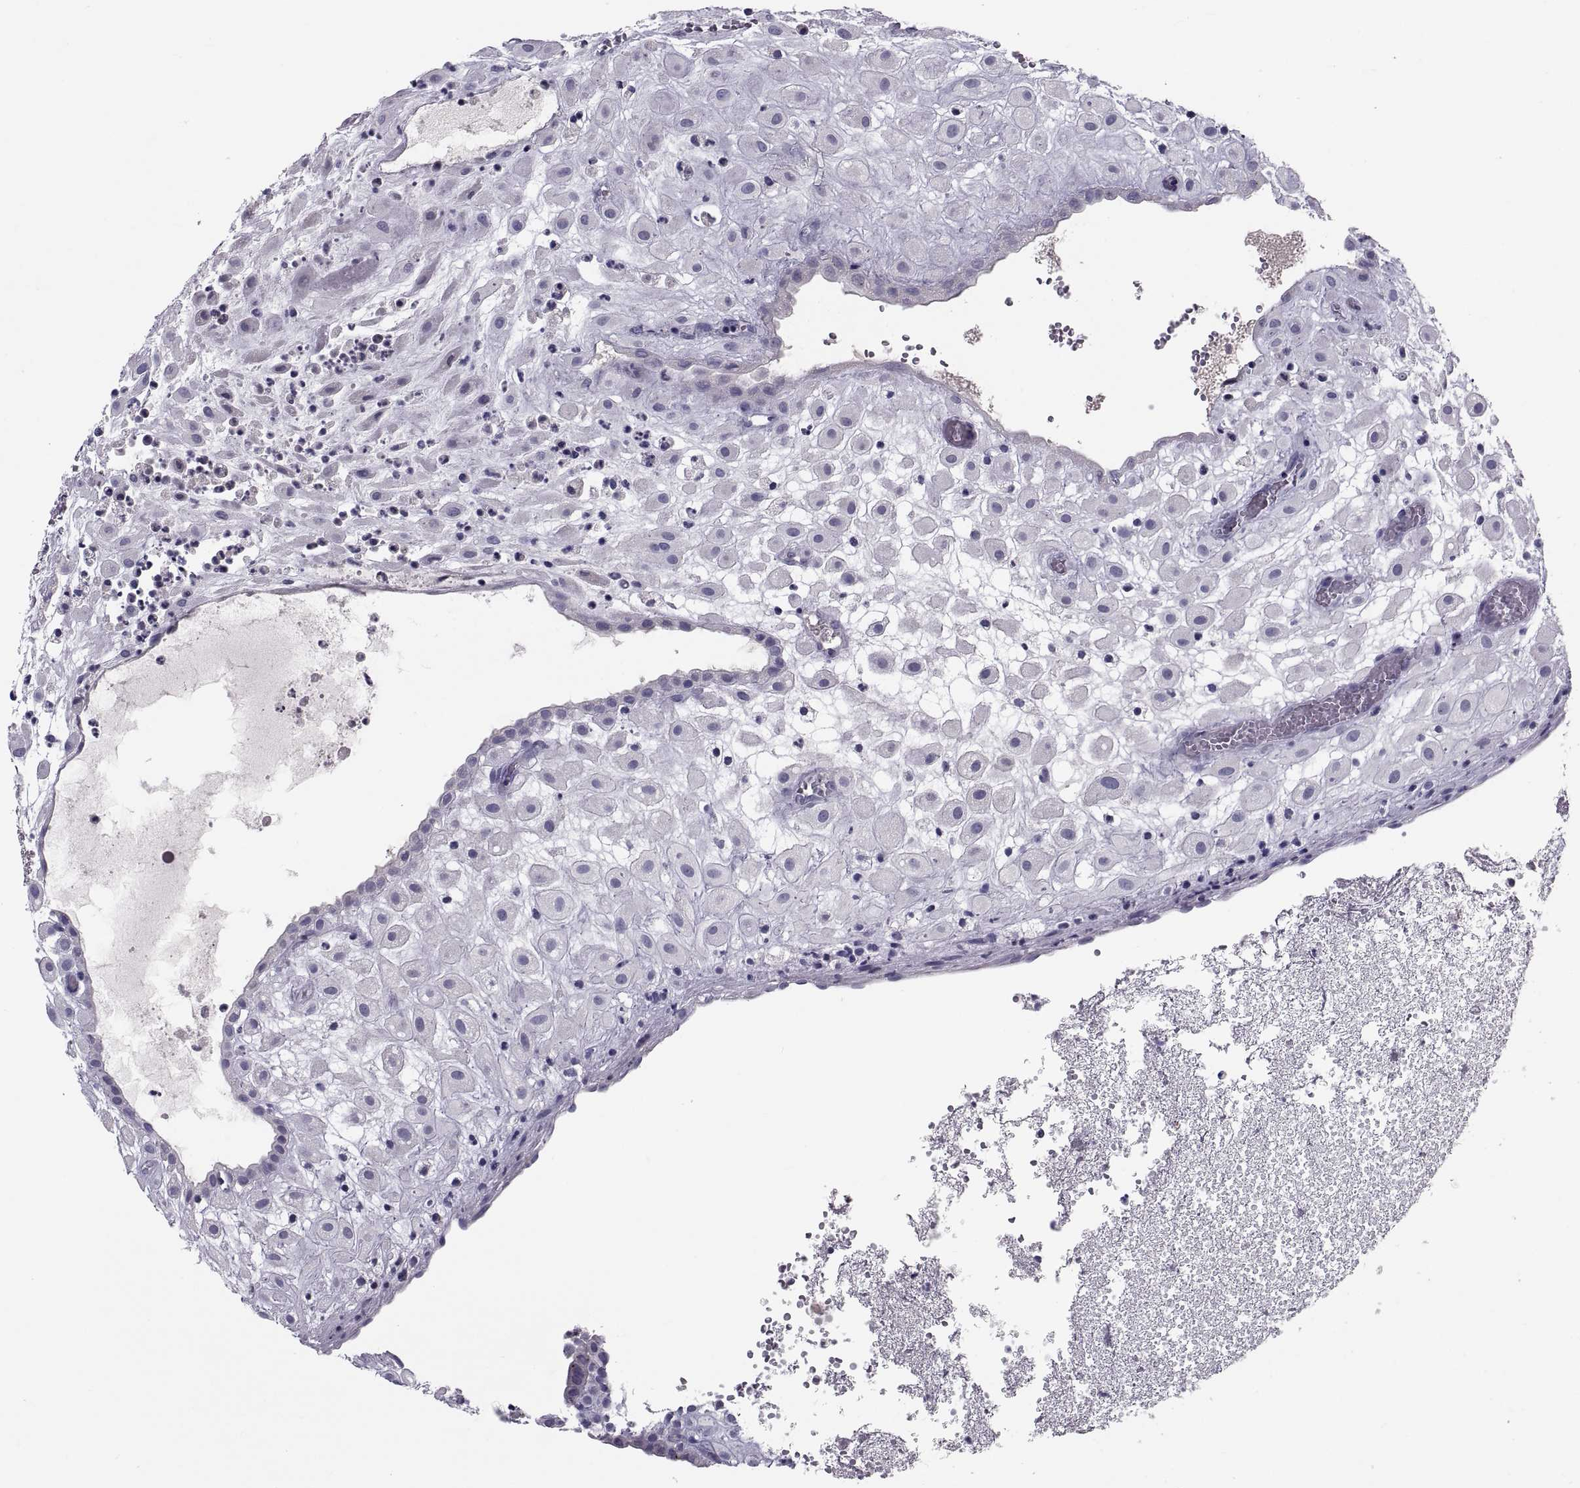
{"staining": {"intensity": "negative", "quantity": "none", "location": "none"}, "tissue": "placenta", "cell_type": "Decidual cells", "image_type": "normal", "snomed": [{"axis": "morphology", "description": "Normal tissue, NOS"}, {"axis": "topography", "description": "Placenta"}], "caption": "An immunohistochemistry photomicrograph of normal placenta is shown. There is no staining in decidual cells of placenta.", "gene": "PDZRN4", "patient": {"sex": "female", "age": 24}}